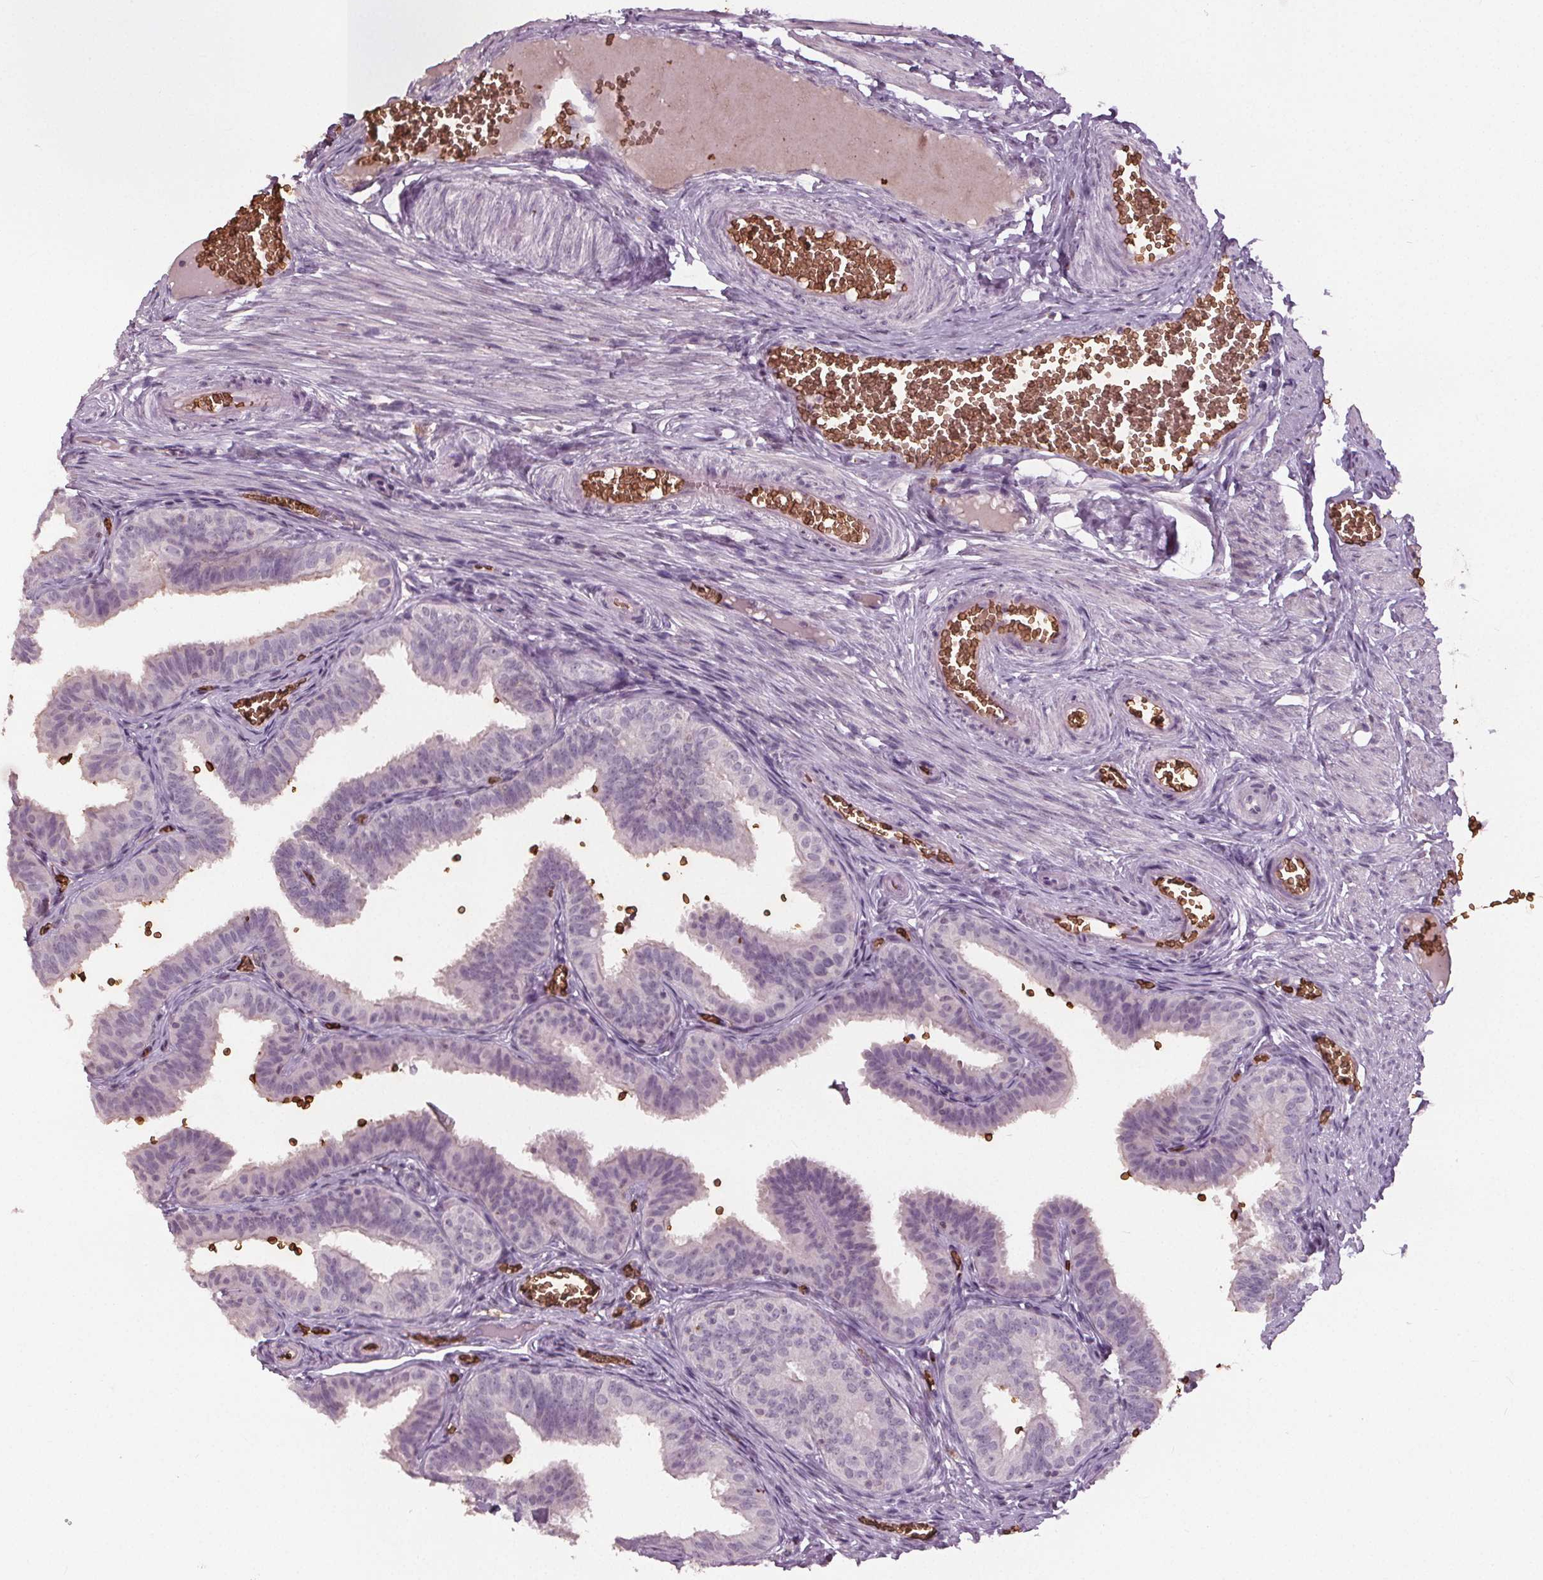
{"staining": {"intensity": "negative", "quantity": "none", "location": "none"}, "tissue": "fallopian tube", "cell_type": "Glandular cells", "image_type": "normal", "snomed": [{"axis": "morphology", "description": "Normal tissue, NOS"}, {"axis": "topography", "description": "Fallopian tube"}], "caption": "This is an IHC micrograph of unremarkable fallopian tube. There is no staining in glandular cells.", "gene": "SLC4A1", "patient": {"sex": "female", "age": 25}}